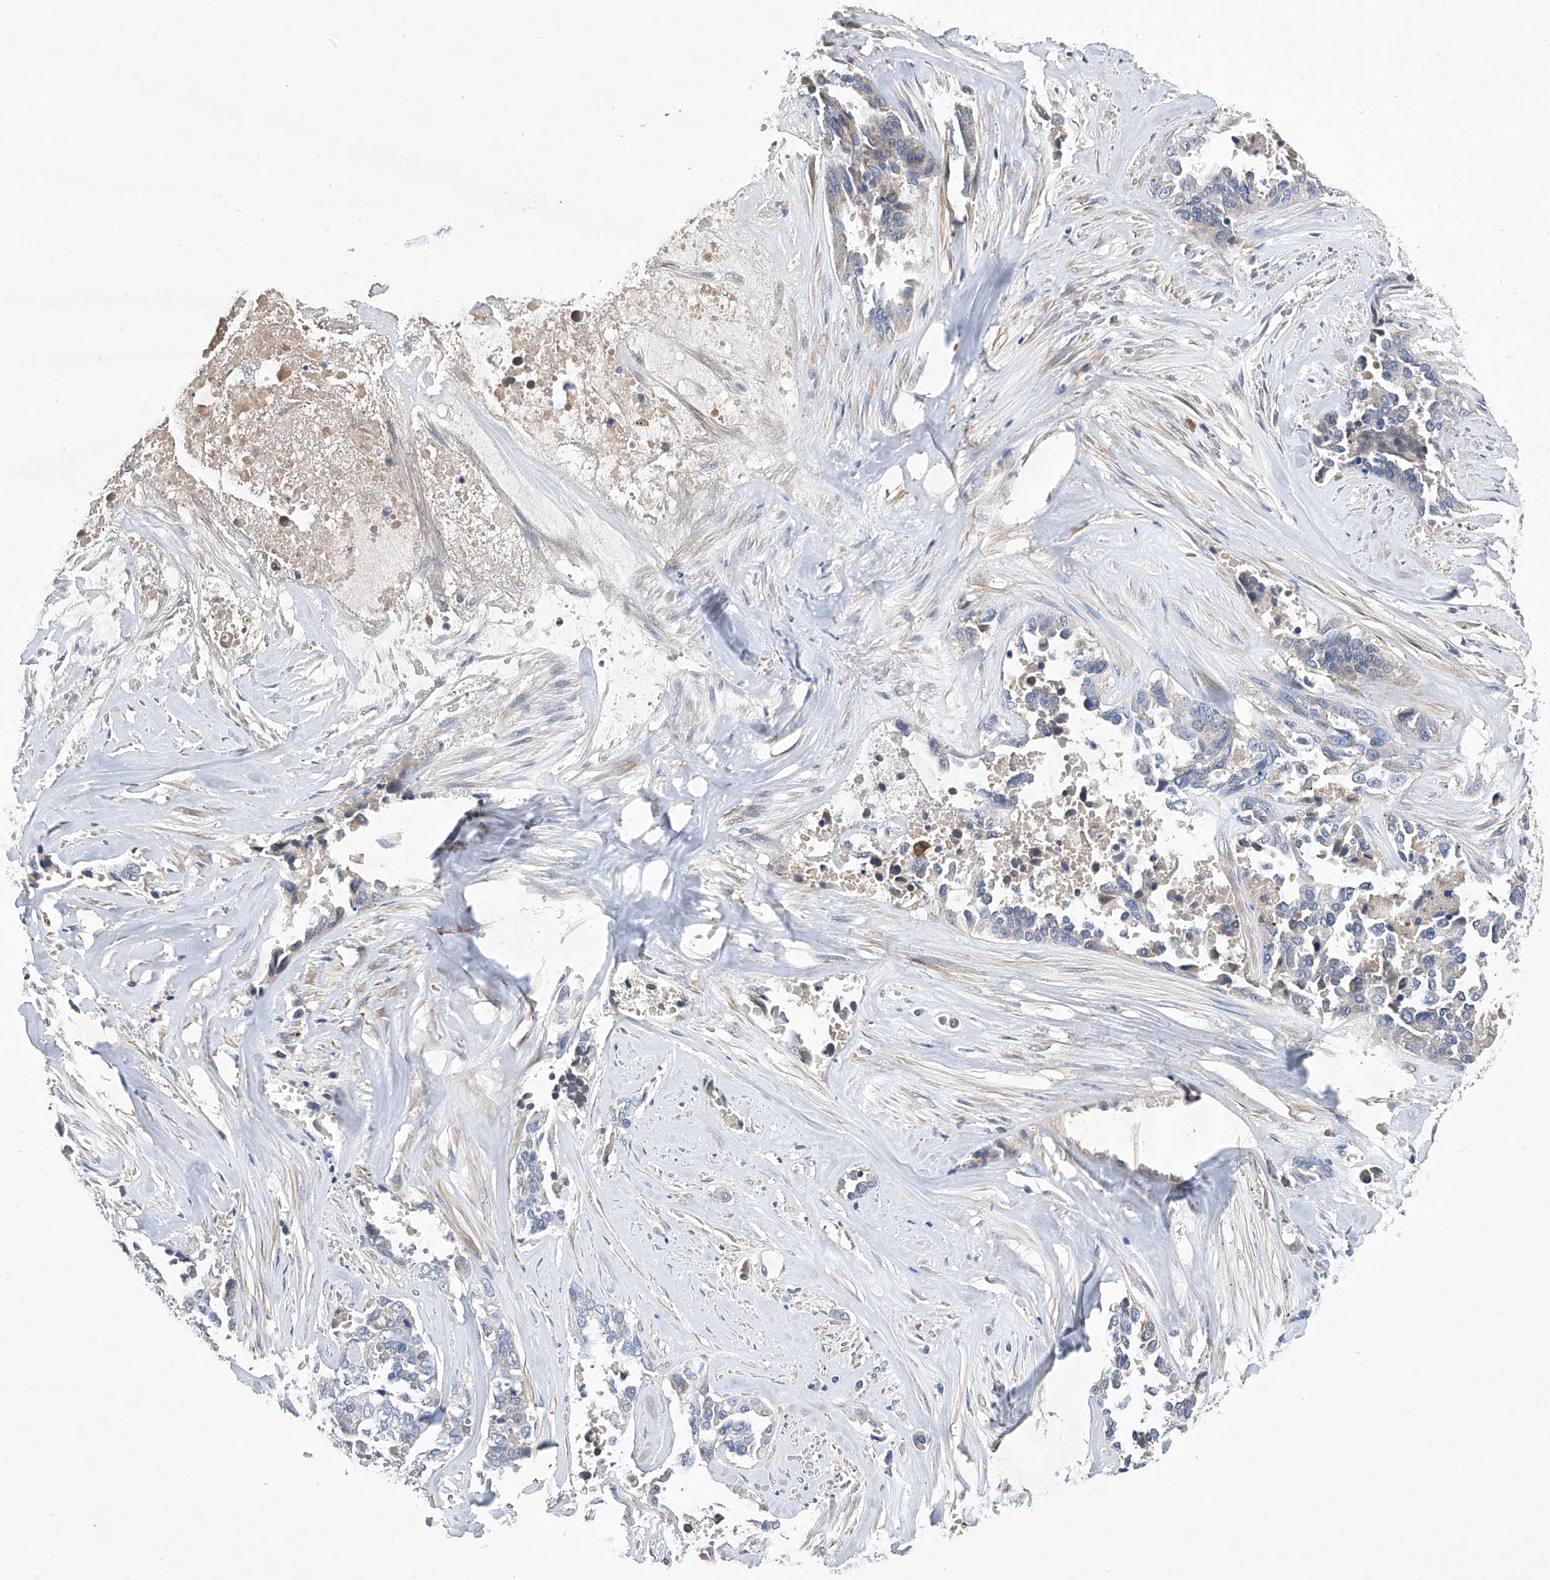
{"staining": {"intensity": "negative", "quantity": "none", "location": "none"}, "tissue": "ovarian cancer", "cell_type": "Tumor cells", "image_type": "cancer", "snomed": [{"axis": "morphology", "description": "Cystadenocarcinoma, serous, NOS"}, {"axis": "topography", "description": "Ovary"}], "caption": "An IHC micrograph of ovarian cancer is shown. There is no staining in tumor cells of ovarian cancer.", "gene": "GPT", "patient": {"sex": "female", "age": 44}}